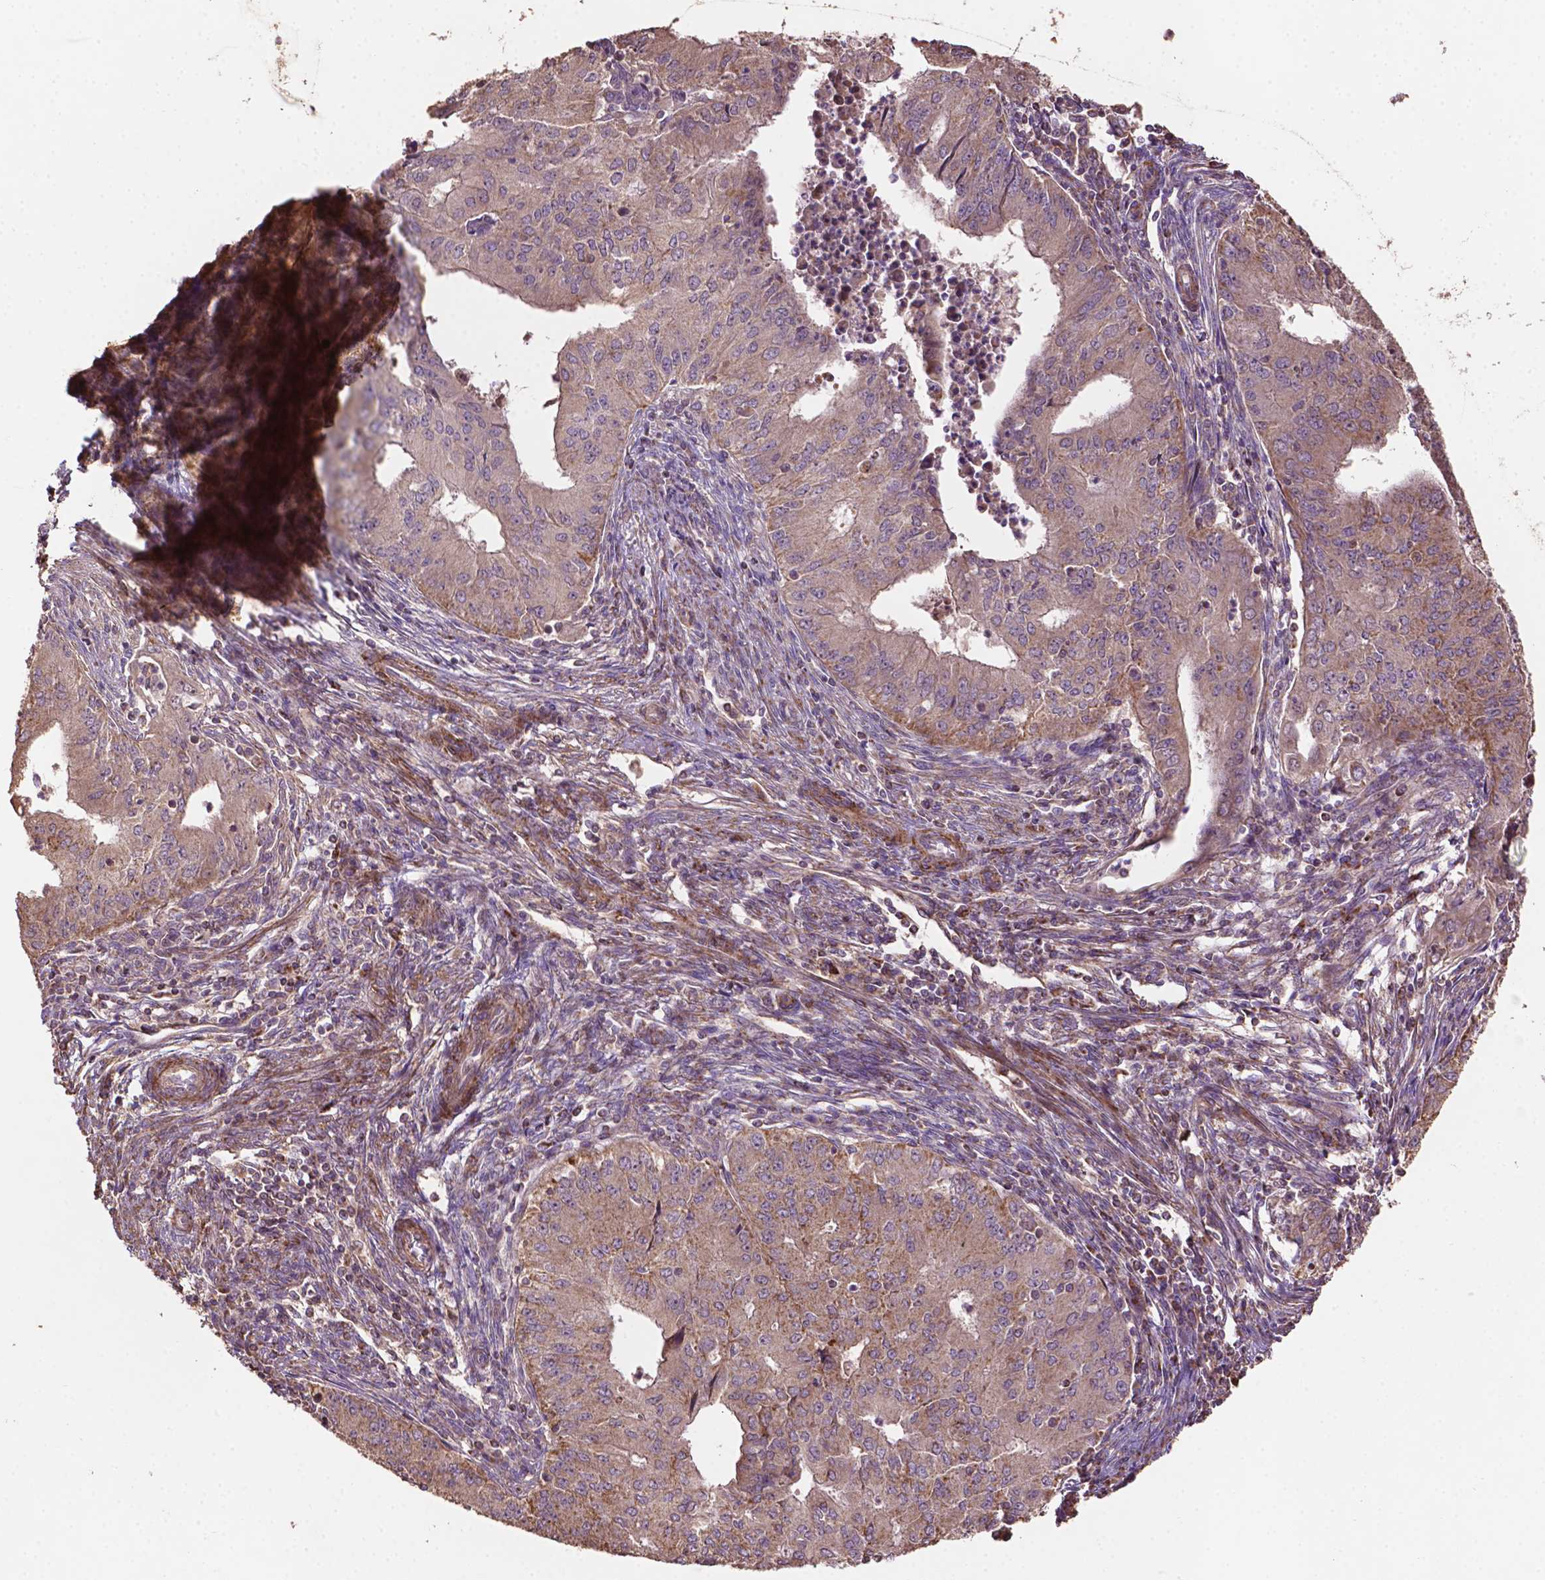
{"staining": {"intensity": "moderate", "quantity": "25%-75%", "location": "cytoplasmic/membranous"}, "tissue": "endometrial cancer", "cell_type": "Tumor cells", "image_type": "cancer", "snomed": [{"axis": "morphology", "description": "Adenocarcinoma, NOS"}, {"axis": "topography", "description": "Endometrium"}], "caption": "DAB (3,3'-diaminobenzidine) immunohistochemical staining of endometrial adenocarcinoma reveals moderate cytoplasmic/membranous protein expression in approximately 25%-75% of tumor cells. (brown staining indicates protein expression, while blue staining denotes nuclei).", "gene": "LRR1", "patient": {"sex": "female", "age": 50}}